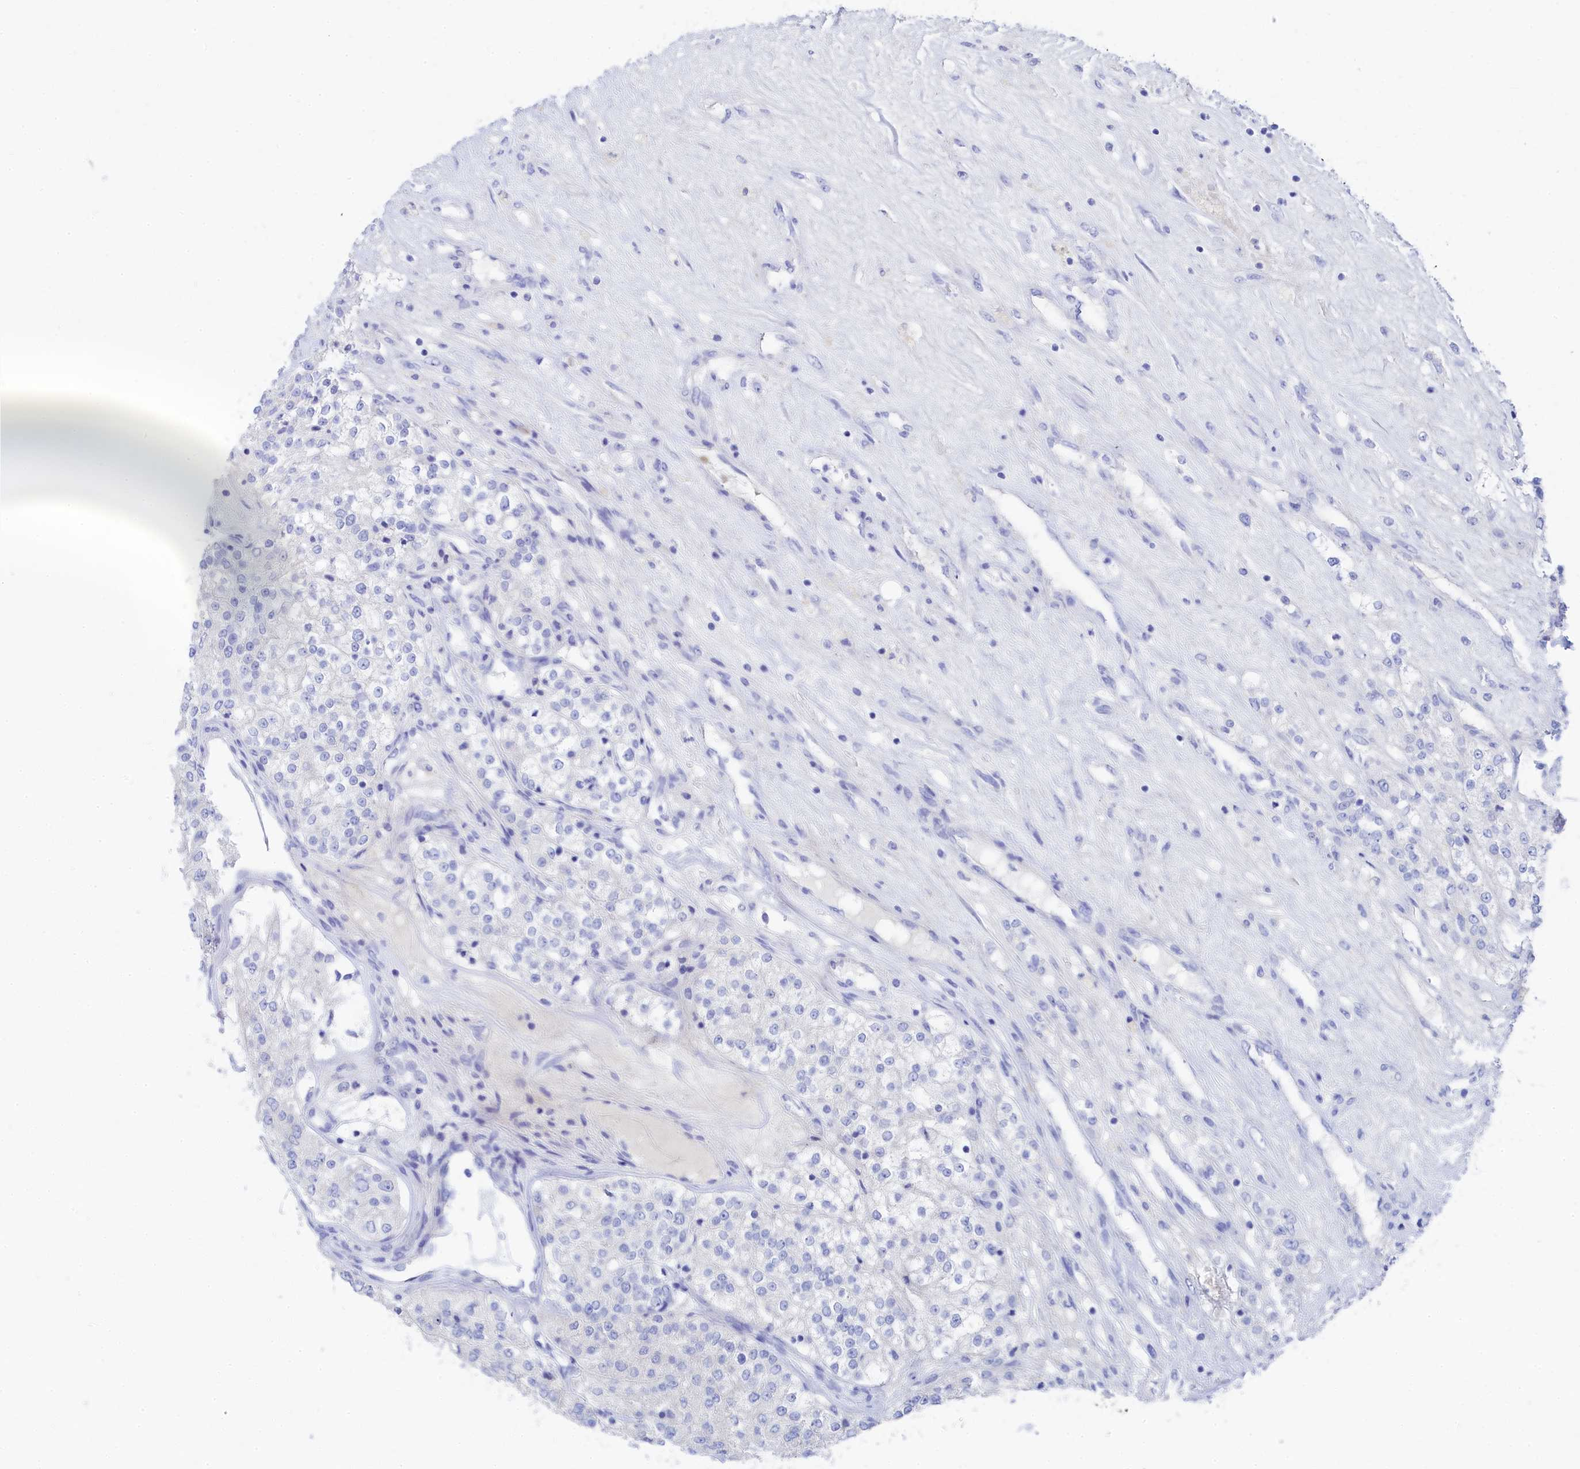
{"staining": {"intensity": "negative", "quantity": "none", "location": "none"}, "tissue": "renal cancer", "cell_type": "Tumor cells", "image_type": "cancer", "snomed": [{"axis": "morphology", "description": "Adenocarcinoma, NOS"}, {"axis": "topography", "description": "Kidney"}], "caption": "DAB (3,3'-diaminobenzidine) immunohistochemical staining of adenocarcinoma (renal) demonstrates no significant staining in tumor cells. (DAB (3,3'-diaminobenzidine) immunohistochemistry, high magnification).", "gene": "TRIM10", "patient": {"sex": "female", "age": 63}}